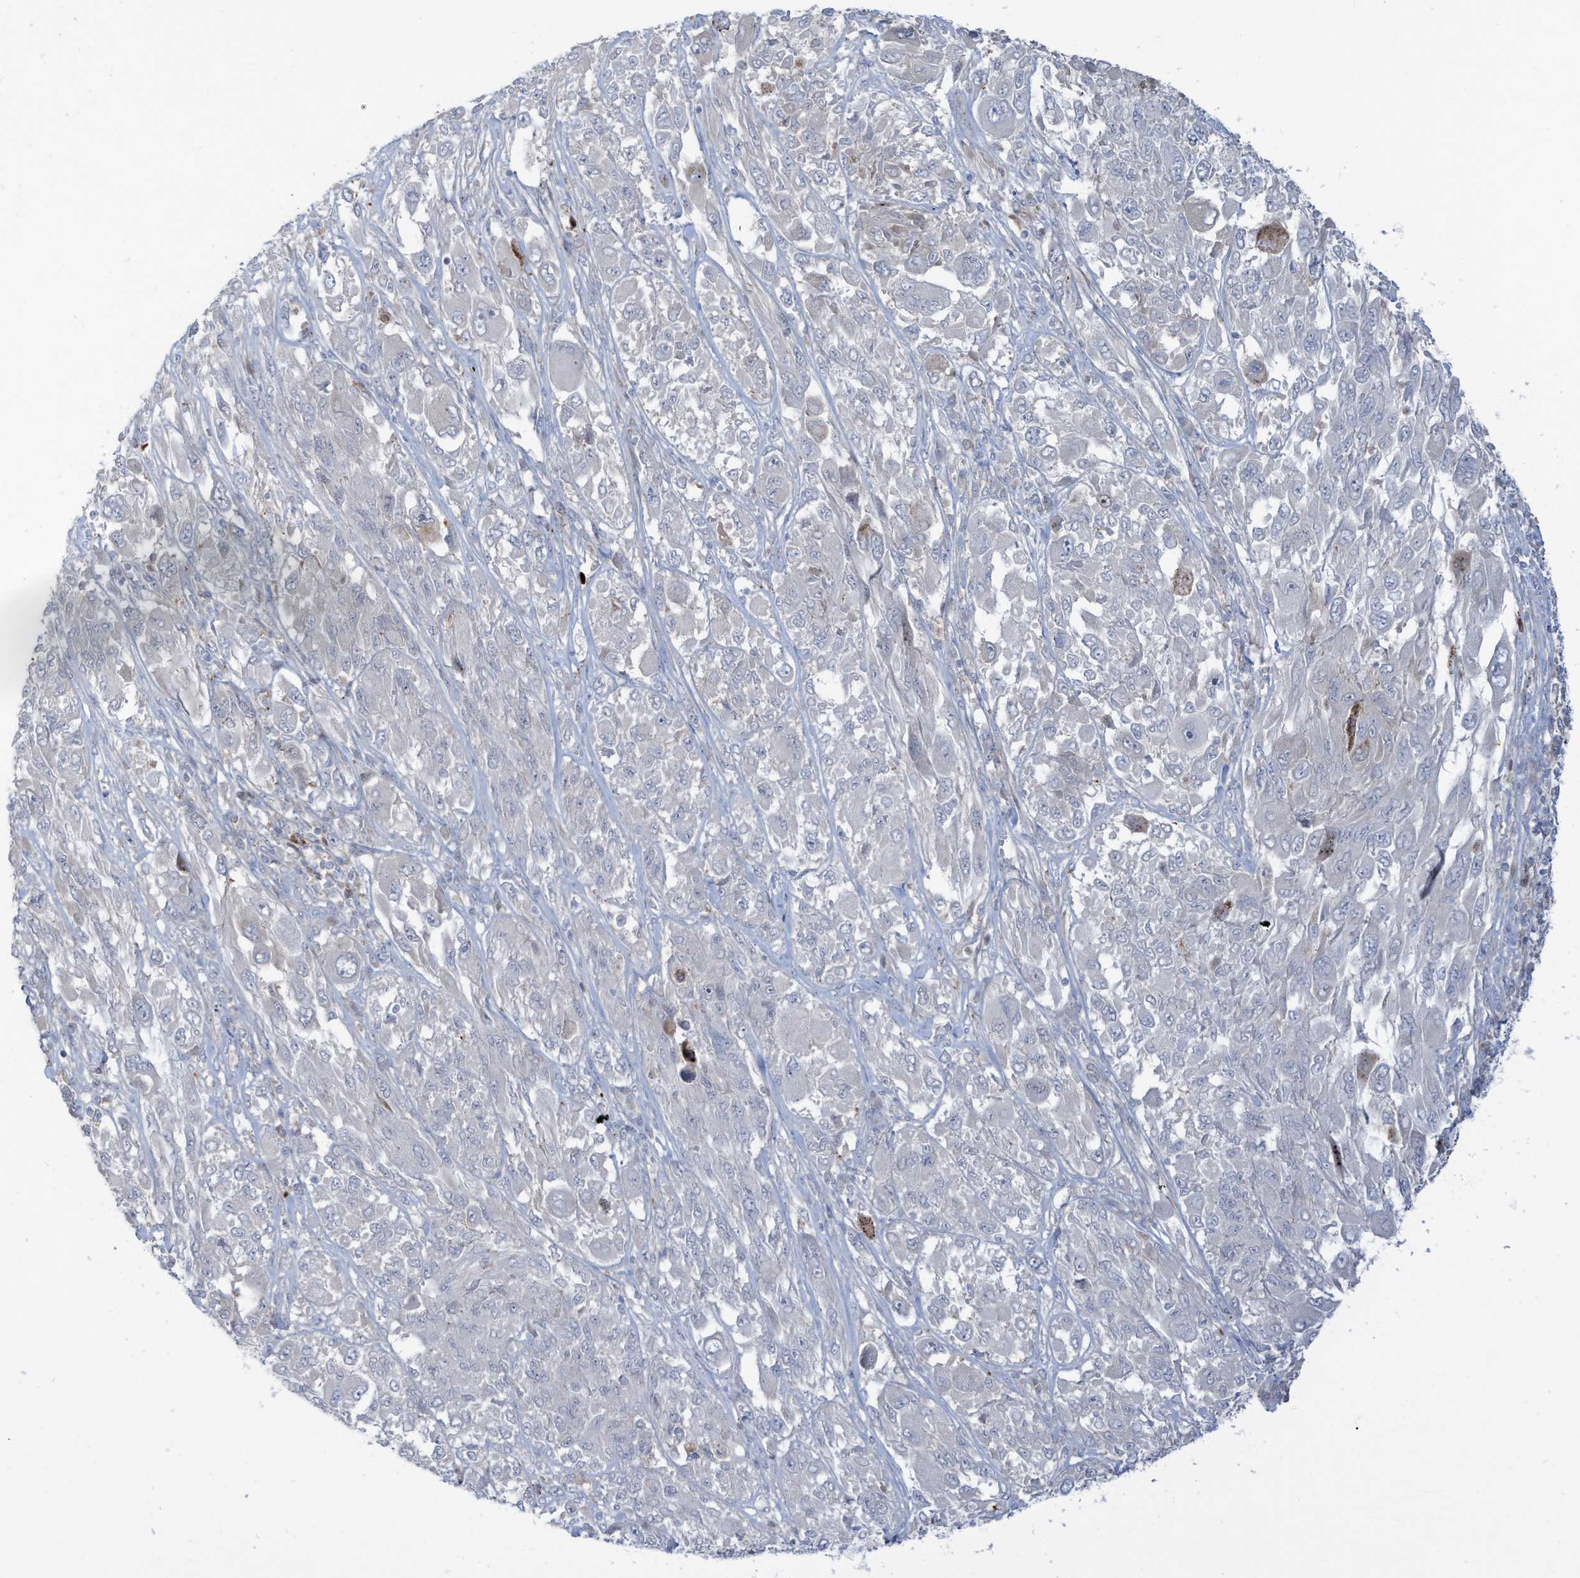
{"staining": {"intensity": "negative", "quantity": "none", "location": "none"}, "tissue": "melanoma", "cell_type": "Tumor cells", "image_type": "cancer", "snomed": [{"axis": "morphology", "description": "Malignant melanoma, NOS"}, {"axis": "topography", "description": "Skin"}], "caption": "Micrograph shows no protein staining in tumor cells of melanoma tissue.", "gene": "NOTO", "patient": {"sex": "female", "age": 91}}